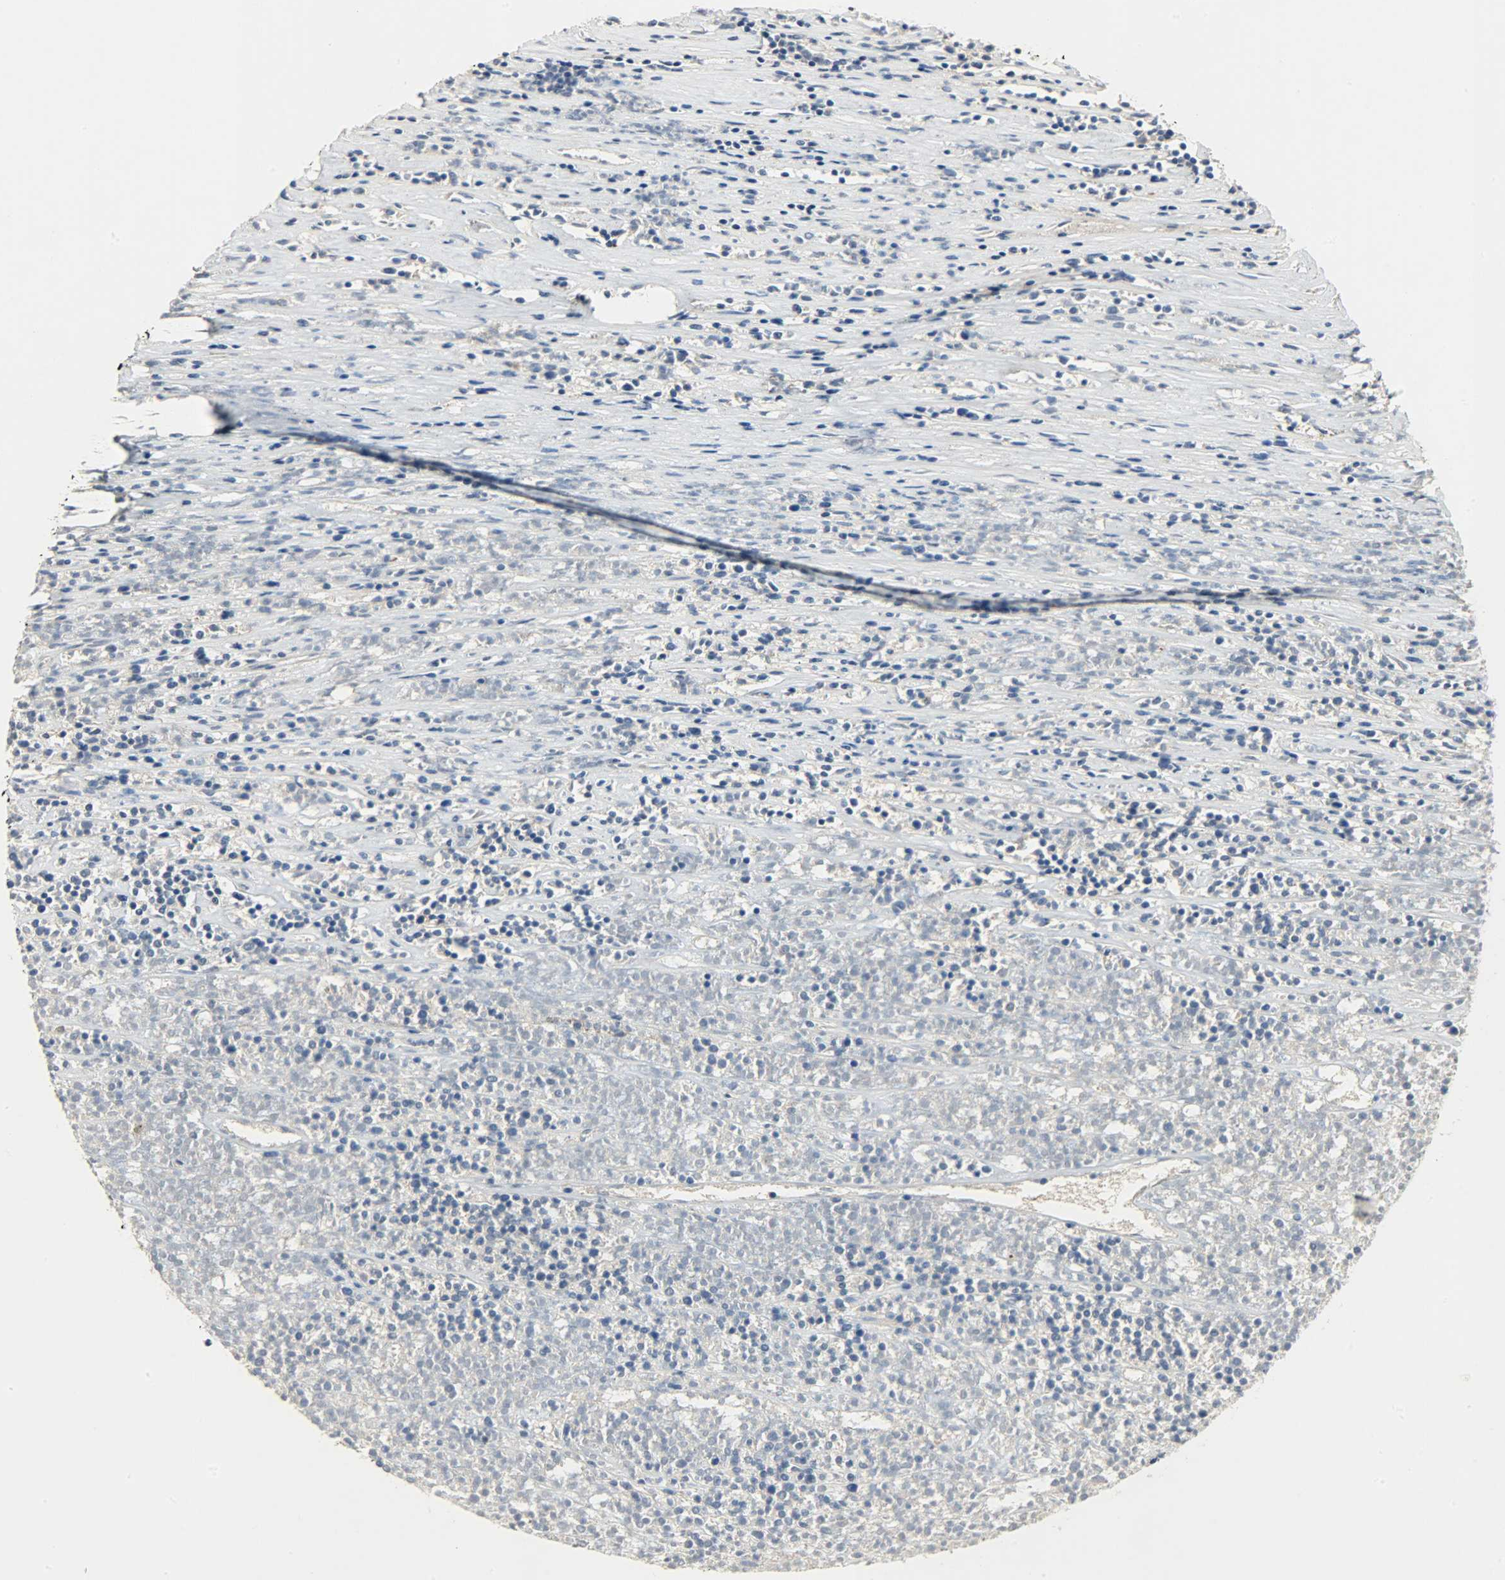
{"staining": {"intensity": "weak", "quantity": "25%-75%", "location": "cytoplasmic/membranous"}, "tissue": "lymphoma", "cell_type": "Tumor cells", "image_type": "cancer", "snomed": [{"axis": "morphology", "description": "Malignant lymphoma, non-Hodgkin's type, High grade"}, {"axis": "topography", "description": "Lymph node"}], "caption": "This is a photomicrograph of IHC staining of high-grade malignant lymphoma, non-Hodgkin's type, which shows weak staining in the cytoplasmic/membranous of tumor cells.", "gene": "KIAA1217", "patient": {"sex": "female", "age": 73}}